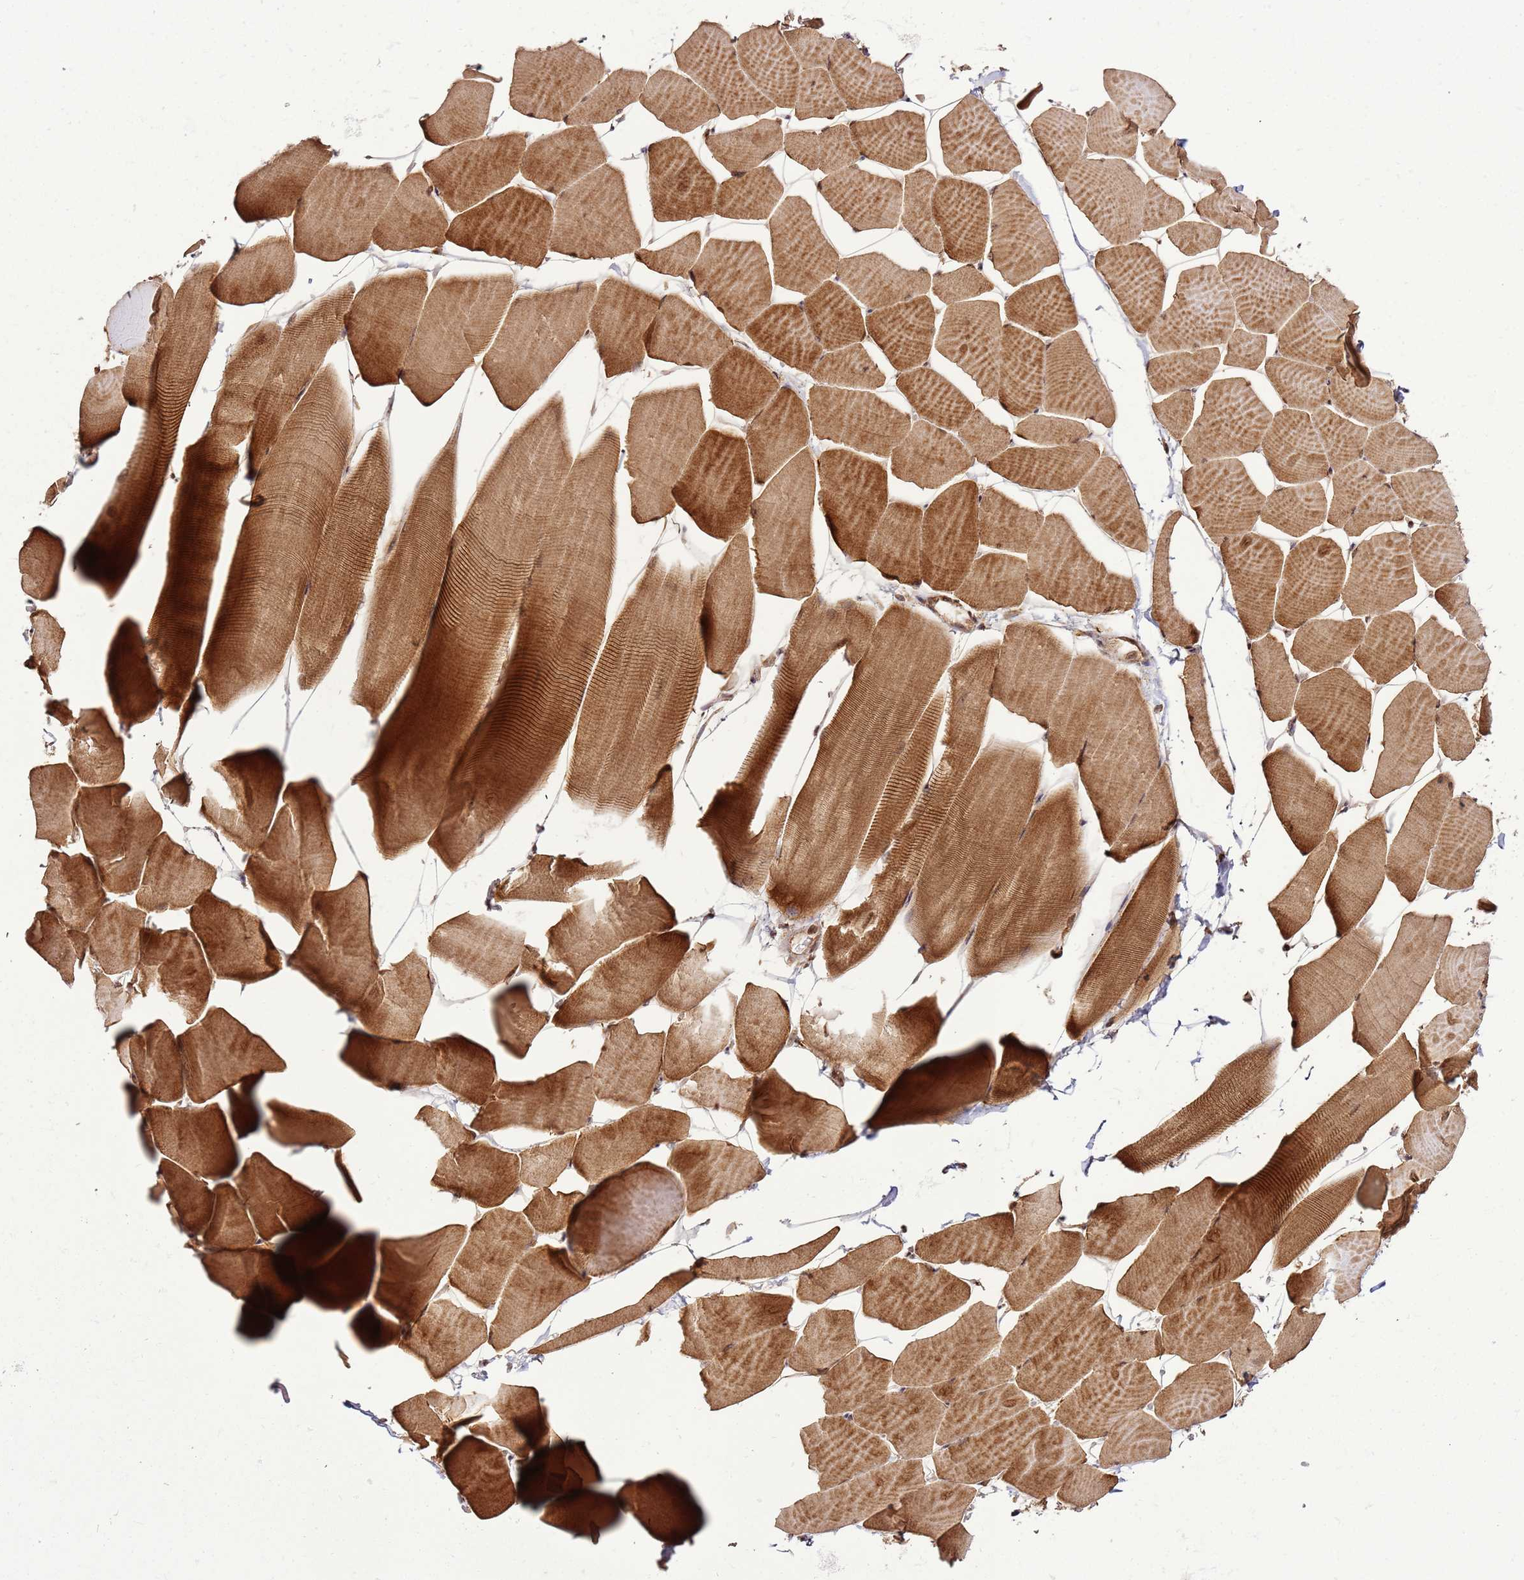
{"staining": {"intensity": "strong", "quantity": "25%-75%", "location": "cytoplasmic/membranous"}, "tissue": "skeletal muscle", "cell_type": "Myocytes", "image_type": "normal", "snomed": [{"axis": "morphology", "description": "Normal tissue, NOS"}, {"axis": "topography", "description": "Skeletal muscle"}], "caption": "Myocytes show high levels of strong cytoplasmic/membranous positivity in approximately 25%-75% of cells in unremarkable skeletal muscle.", "gene": "RASA3", "patient": {"sex": "male", "age": 25}}